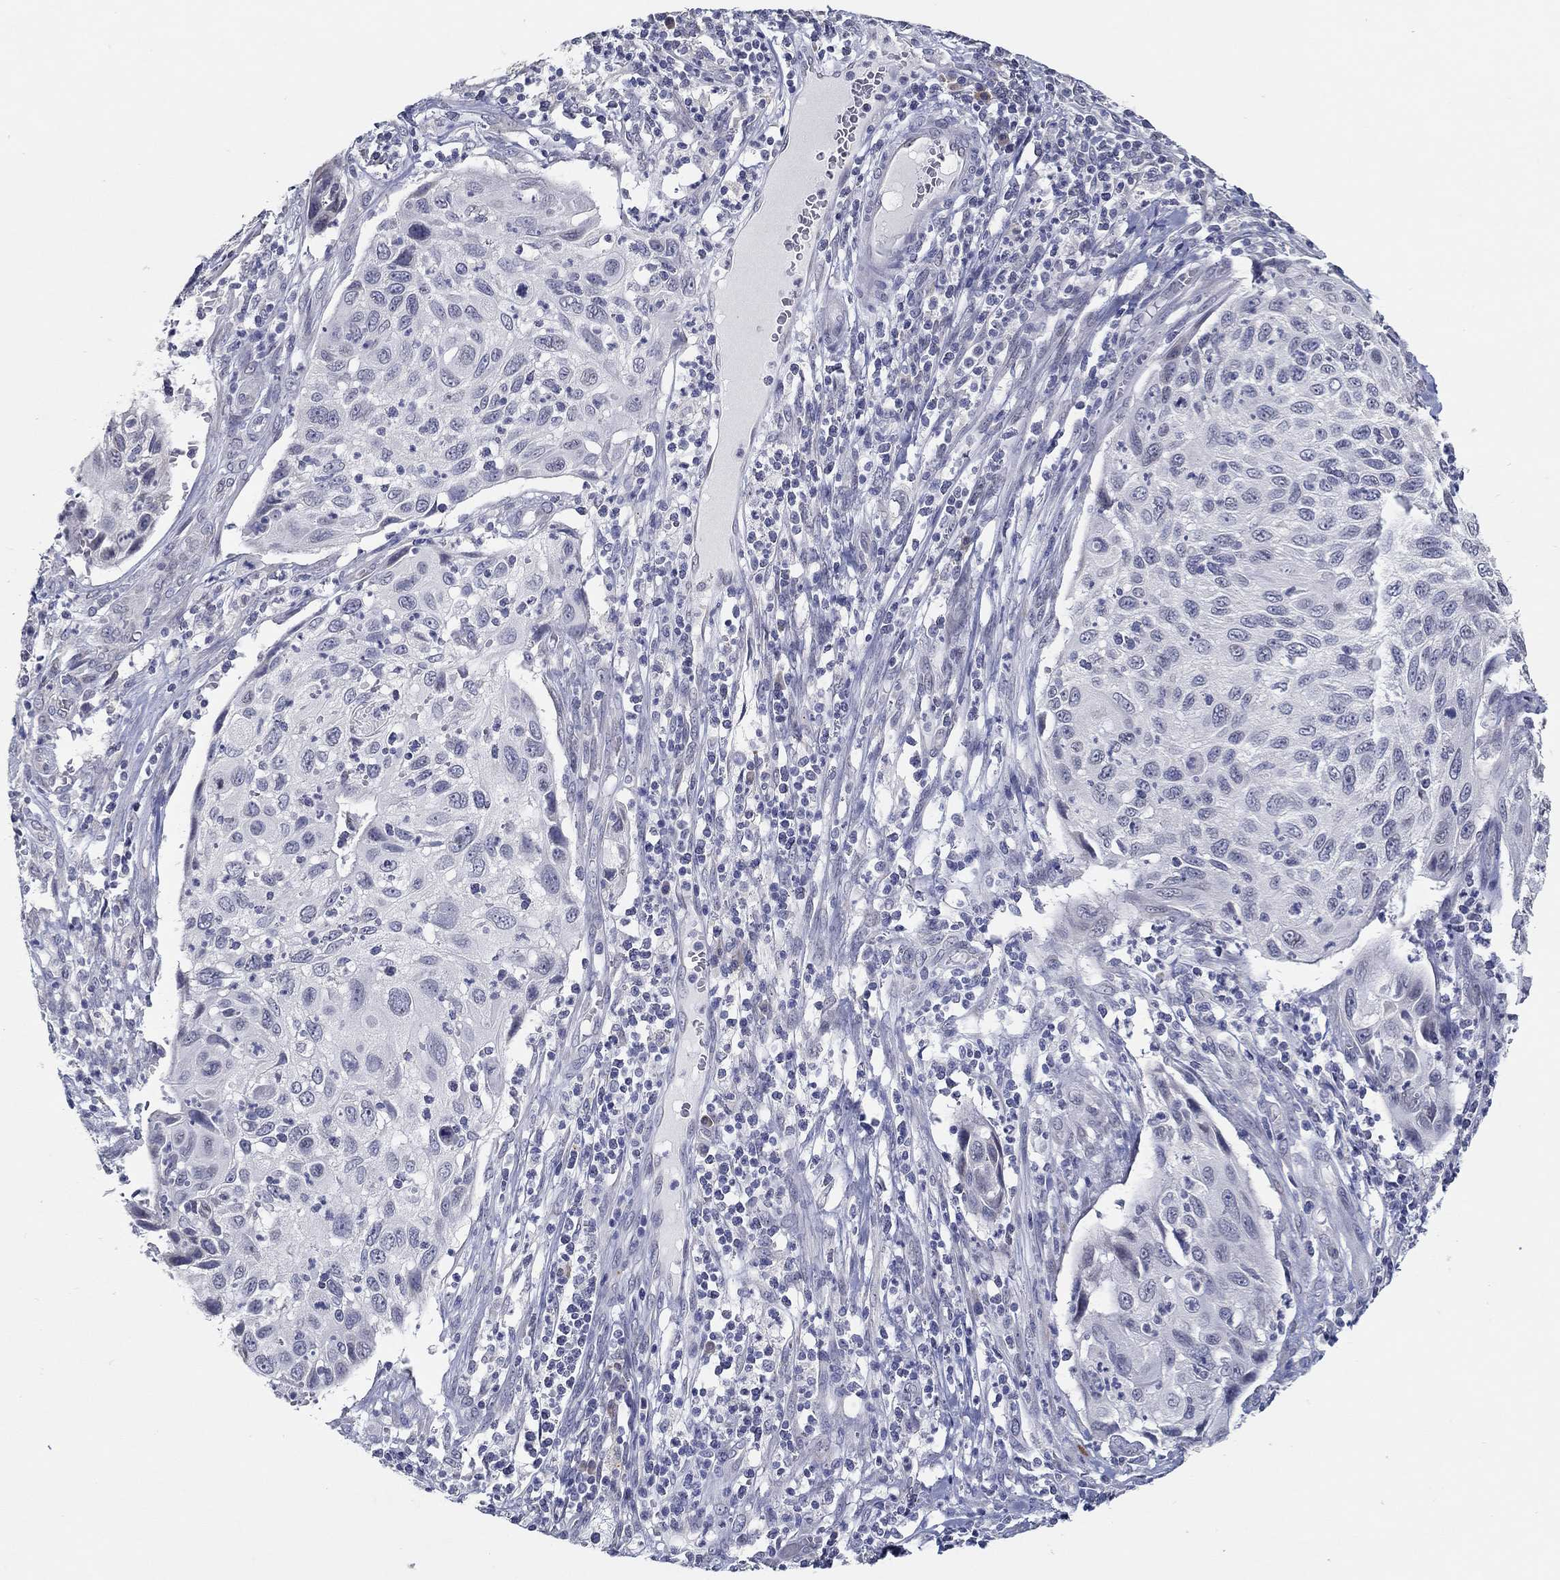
{"staining": {"intensity": "negative", "quantity": "none", "location": "none"}, "tissue": "cervical cancer", "cell_type": "Tumor cells", "image_type": "cancer", "snomed": [{"axis": "morphology", "description": "Squamous cell carcinoma, NOS"}, {"axis": "topography", "description": "Cervix"}], "caption": "DAB (3,3'-diaminobenzidine) immunohistochemical staining of human cervical squamous cell carcinoma exhibits no significant expression in tumor cells.", "gene": "NUP155", "patient": {"sex": "female", "age": 70}}